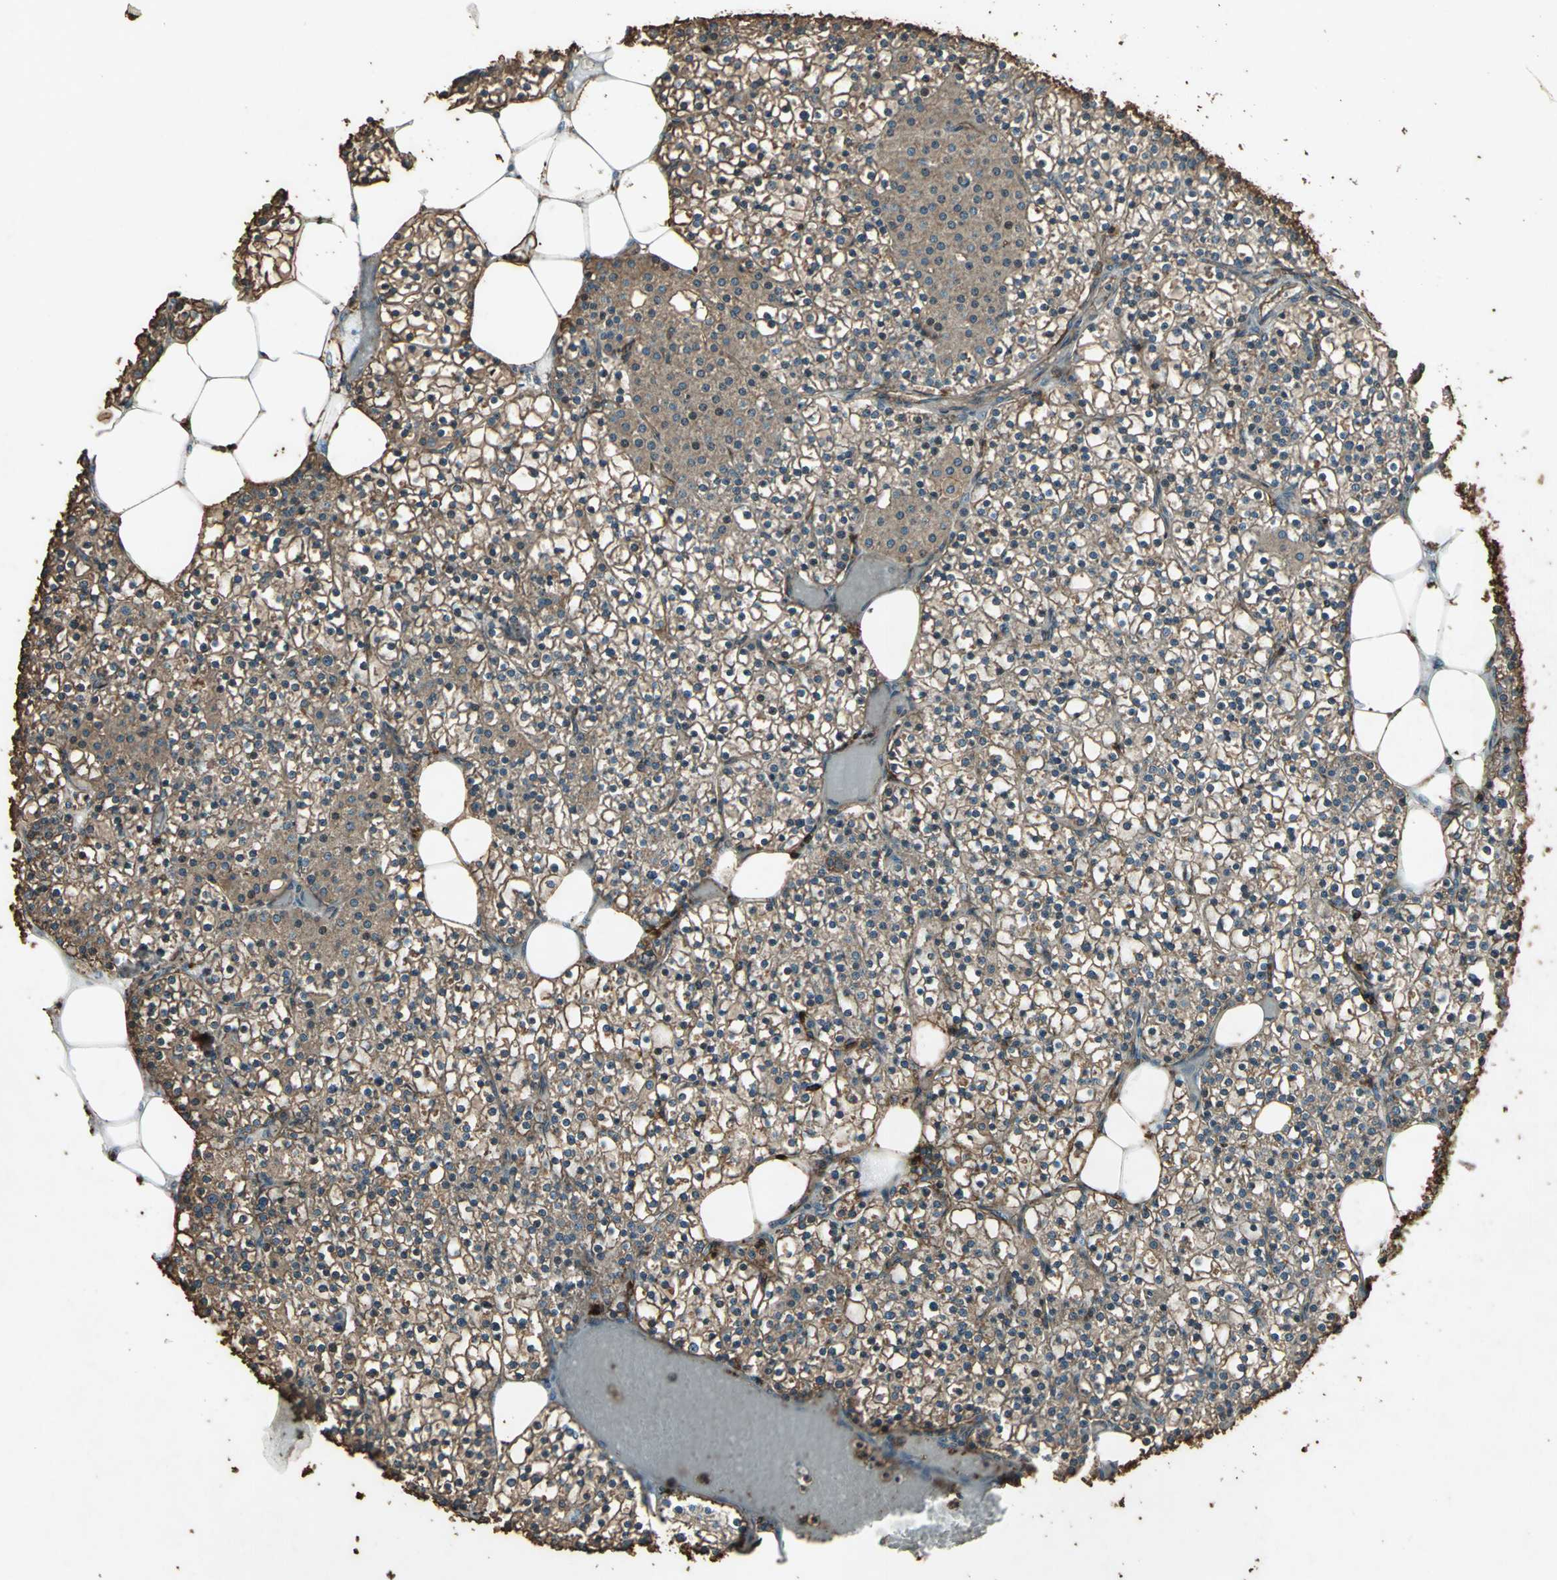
{"staining": {"intensity": "moderate", "quantity": ">75%", "location": "cytoplasmic/membranous"}, "tissue": "parathyroid gland", "cell_type": "Glandular cells", "image_type": "normal", "snomed": [{"axis": "morphology", "description": "Normal tissue, NOS"}, {"axis": "topography", "description": "Parathyroid gland"}], "caption": "Glandular cells display moderate cytoplasmic/membranous positivity in about >75% of cells in benign parathyroid gland. (IHC, brightfield microscopy, high magnification).", "gene": "CCR6", "patient": {"sex": "female", "age": 63}}